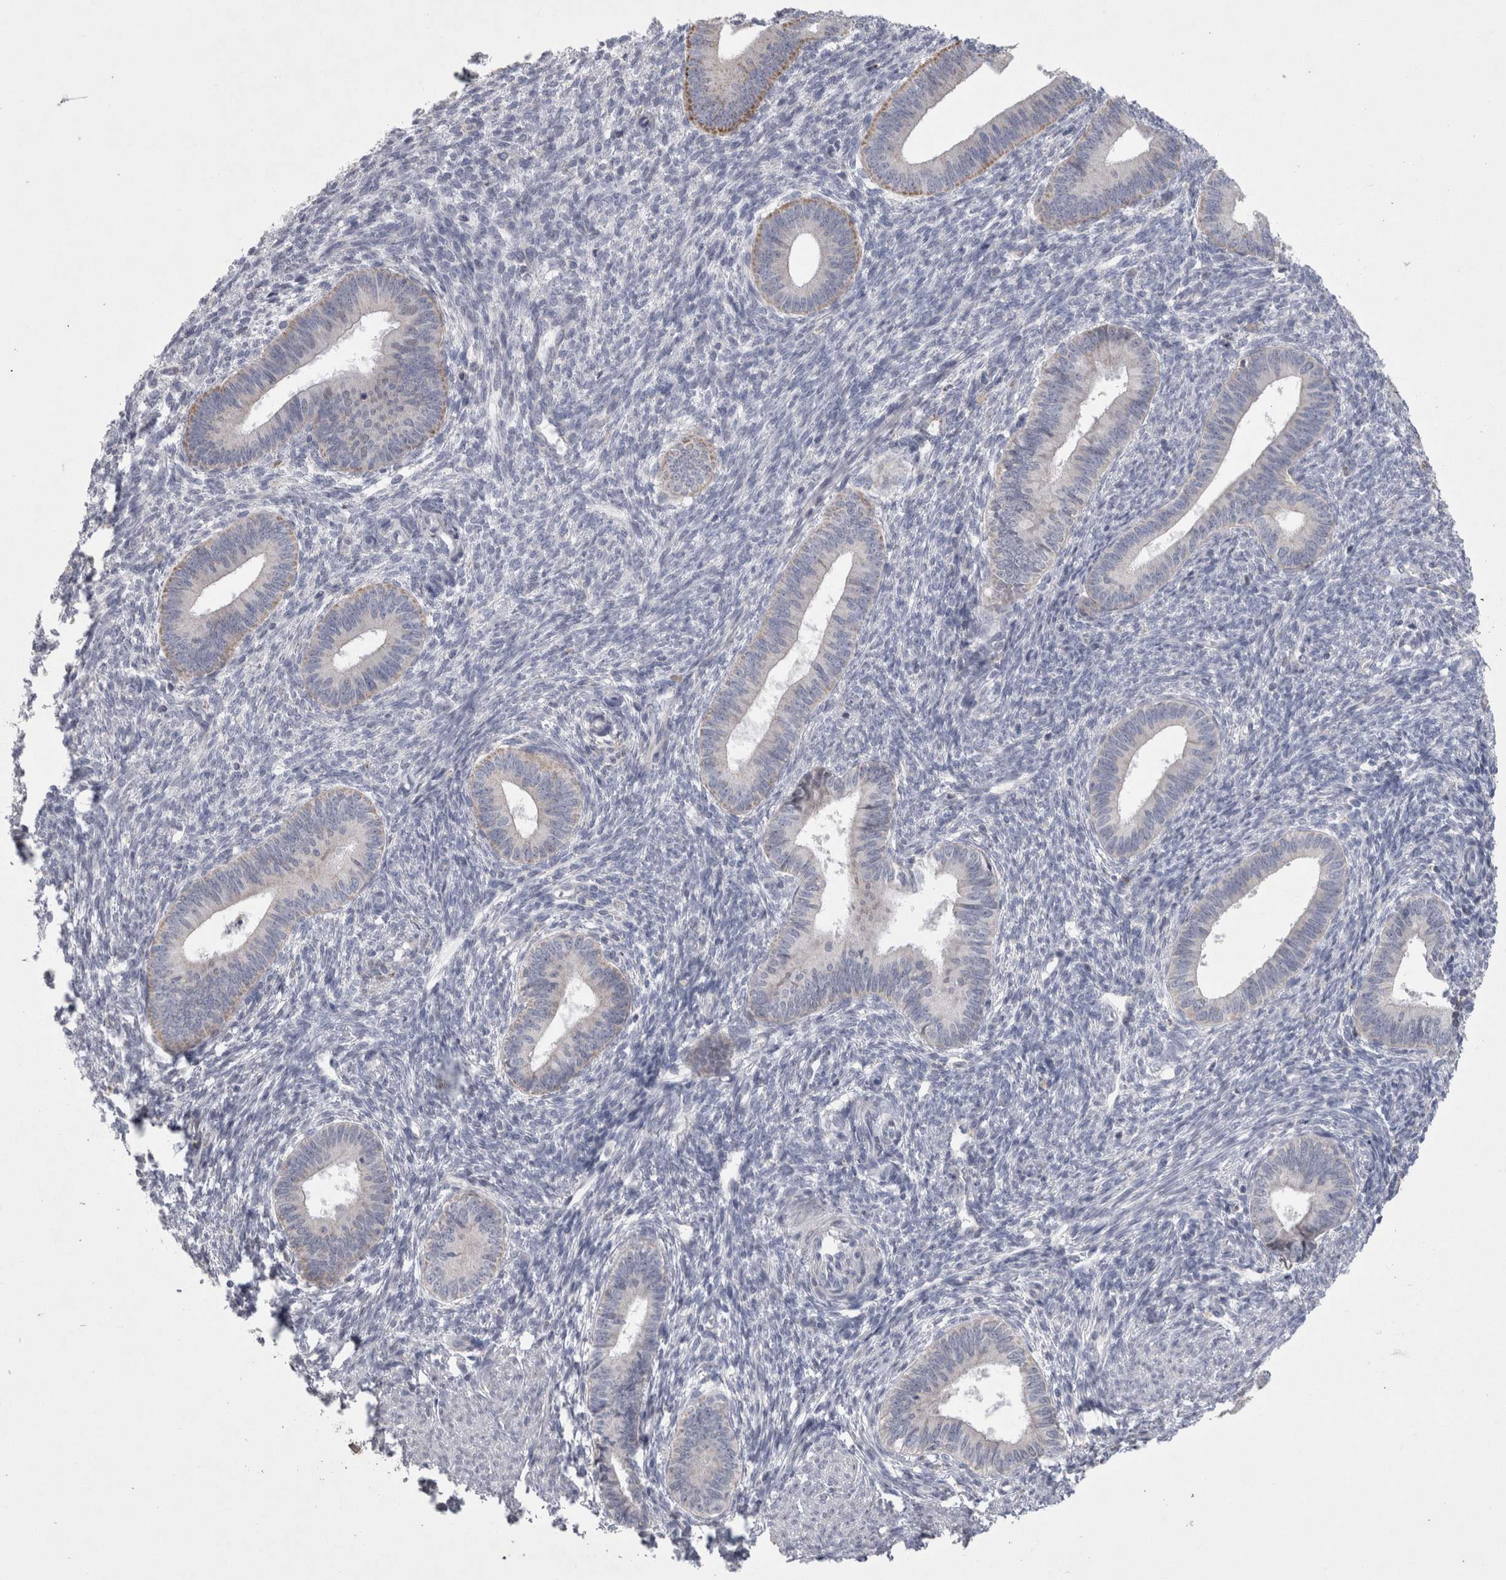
{"staining": {"intensity": "negative", "quantity": "none", "location": "none"}, "tissue": "endometrium", "cell_type": "Cells in endometrial stroma", "image_type": "normal", "snomed": [{"axis": "morphology", "description": "Normal tissue, NOS"}, {"axis": "topography", "description": "Endometrium"}], "caption": "Cells in endometrial stroma show no significant protein expression in benign endometrium. Brightfield microscopy of immunohistochemistry stained with DAB (3,3'-diaminobenzidine) (brown) and hematoxylin (blue), captured at high magnification.", "gene": "AGMAT", "patient": {"sex": "female", "age": 46}}